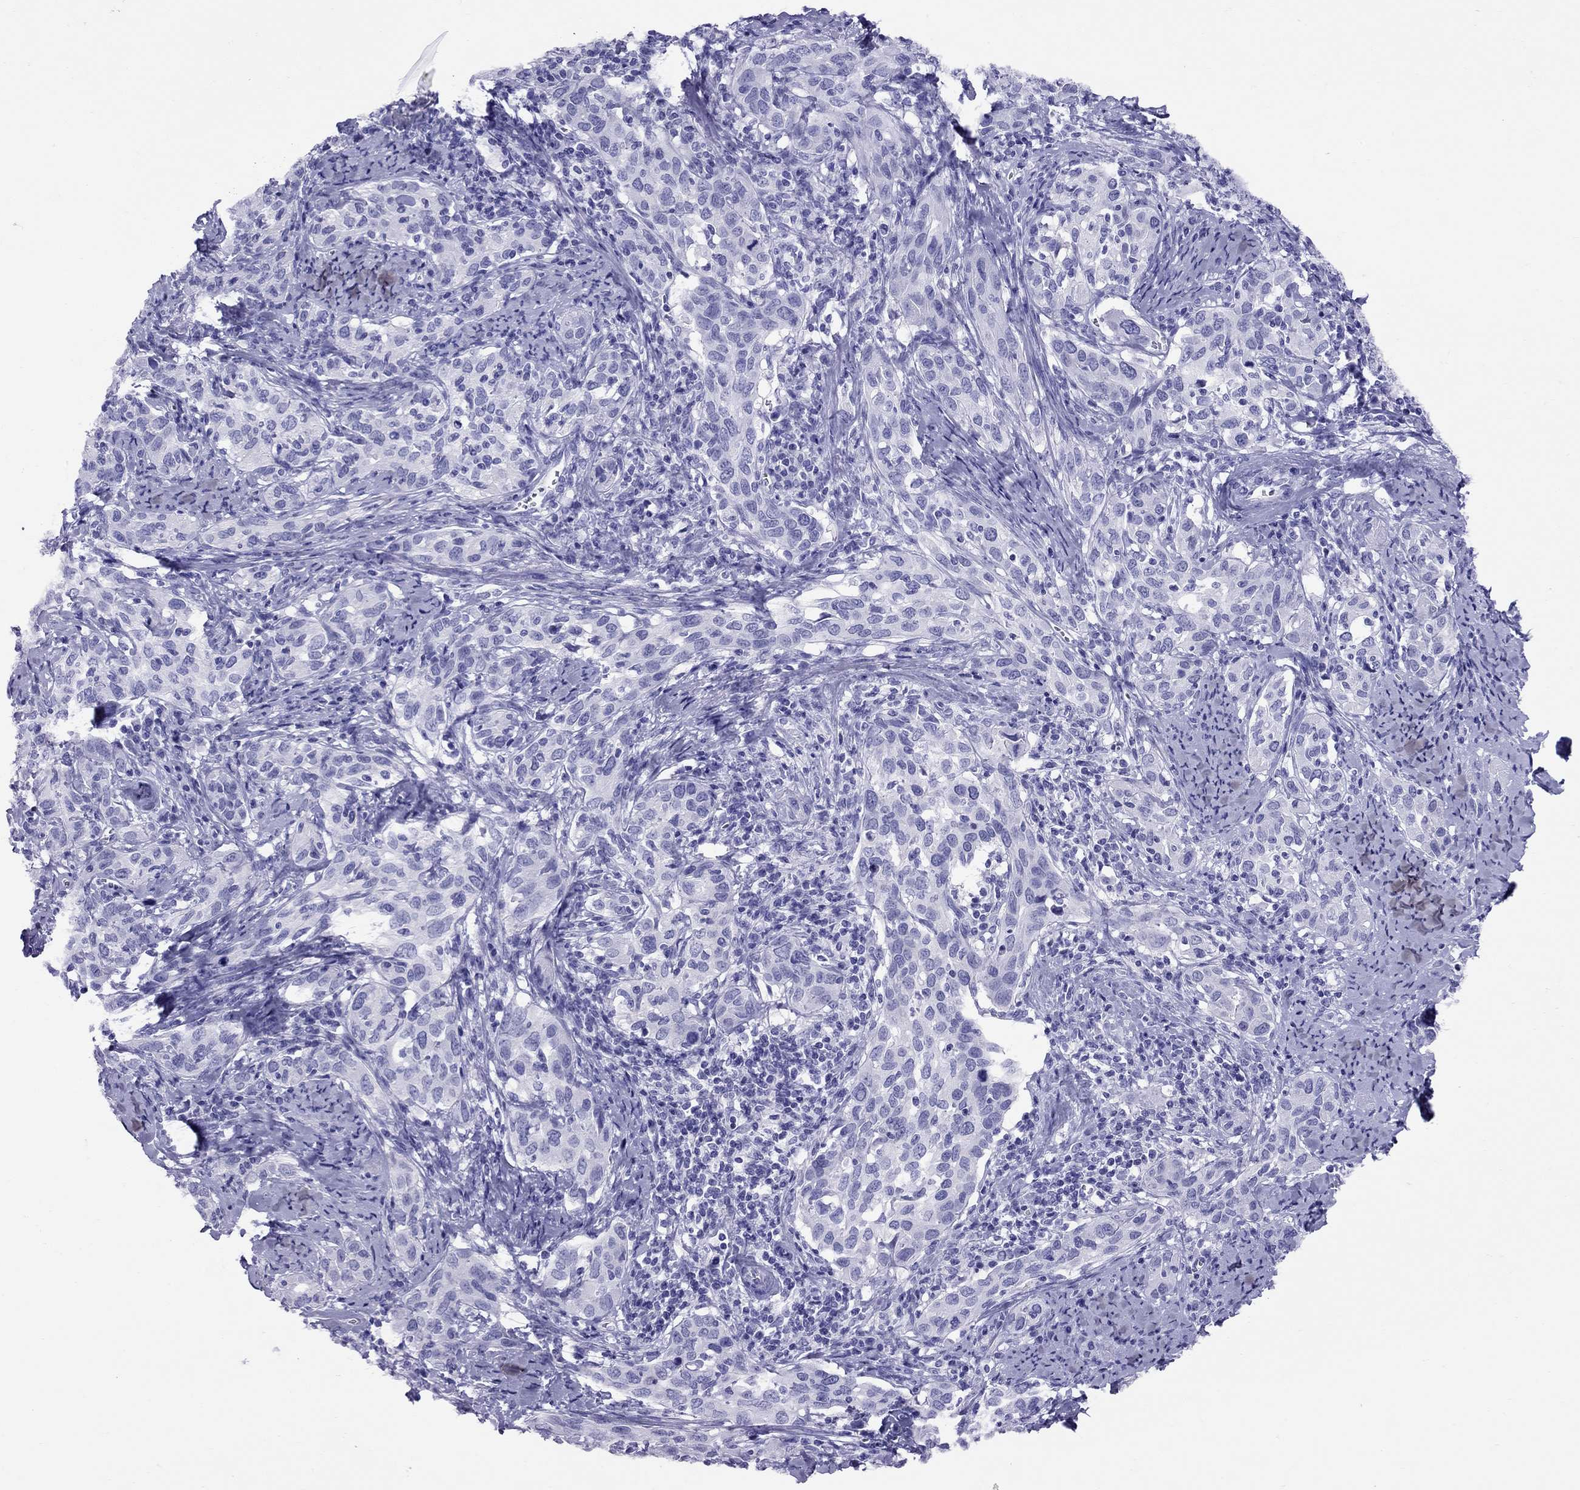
{"staining": {"intensity": "negative", "quantity": "none", "location": "none"}, "tissue": "cervical cancer", "cell_type": "Tumor cells", "image_type": "cancer", "snomed": [{"axis": "morphology", "description": "Squamous cell carcinoma, NOS"}, {"axis": "topography", "description": "Cervix"}], "caption": "This is an IHC photomicrograph of cervical squamous cell carcinoma. There is no positivity in tumor cells.", "gene": "AVPR1B", "patient": {"sex": "female", "age": 51}}